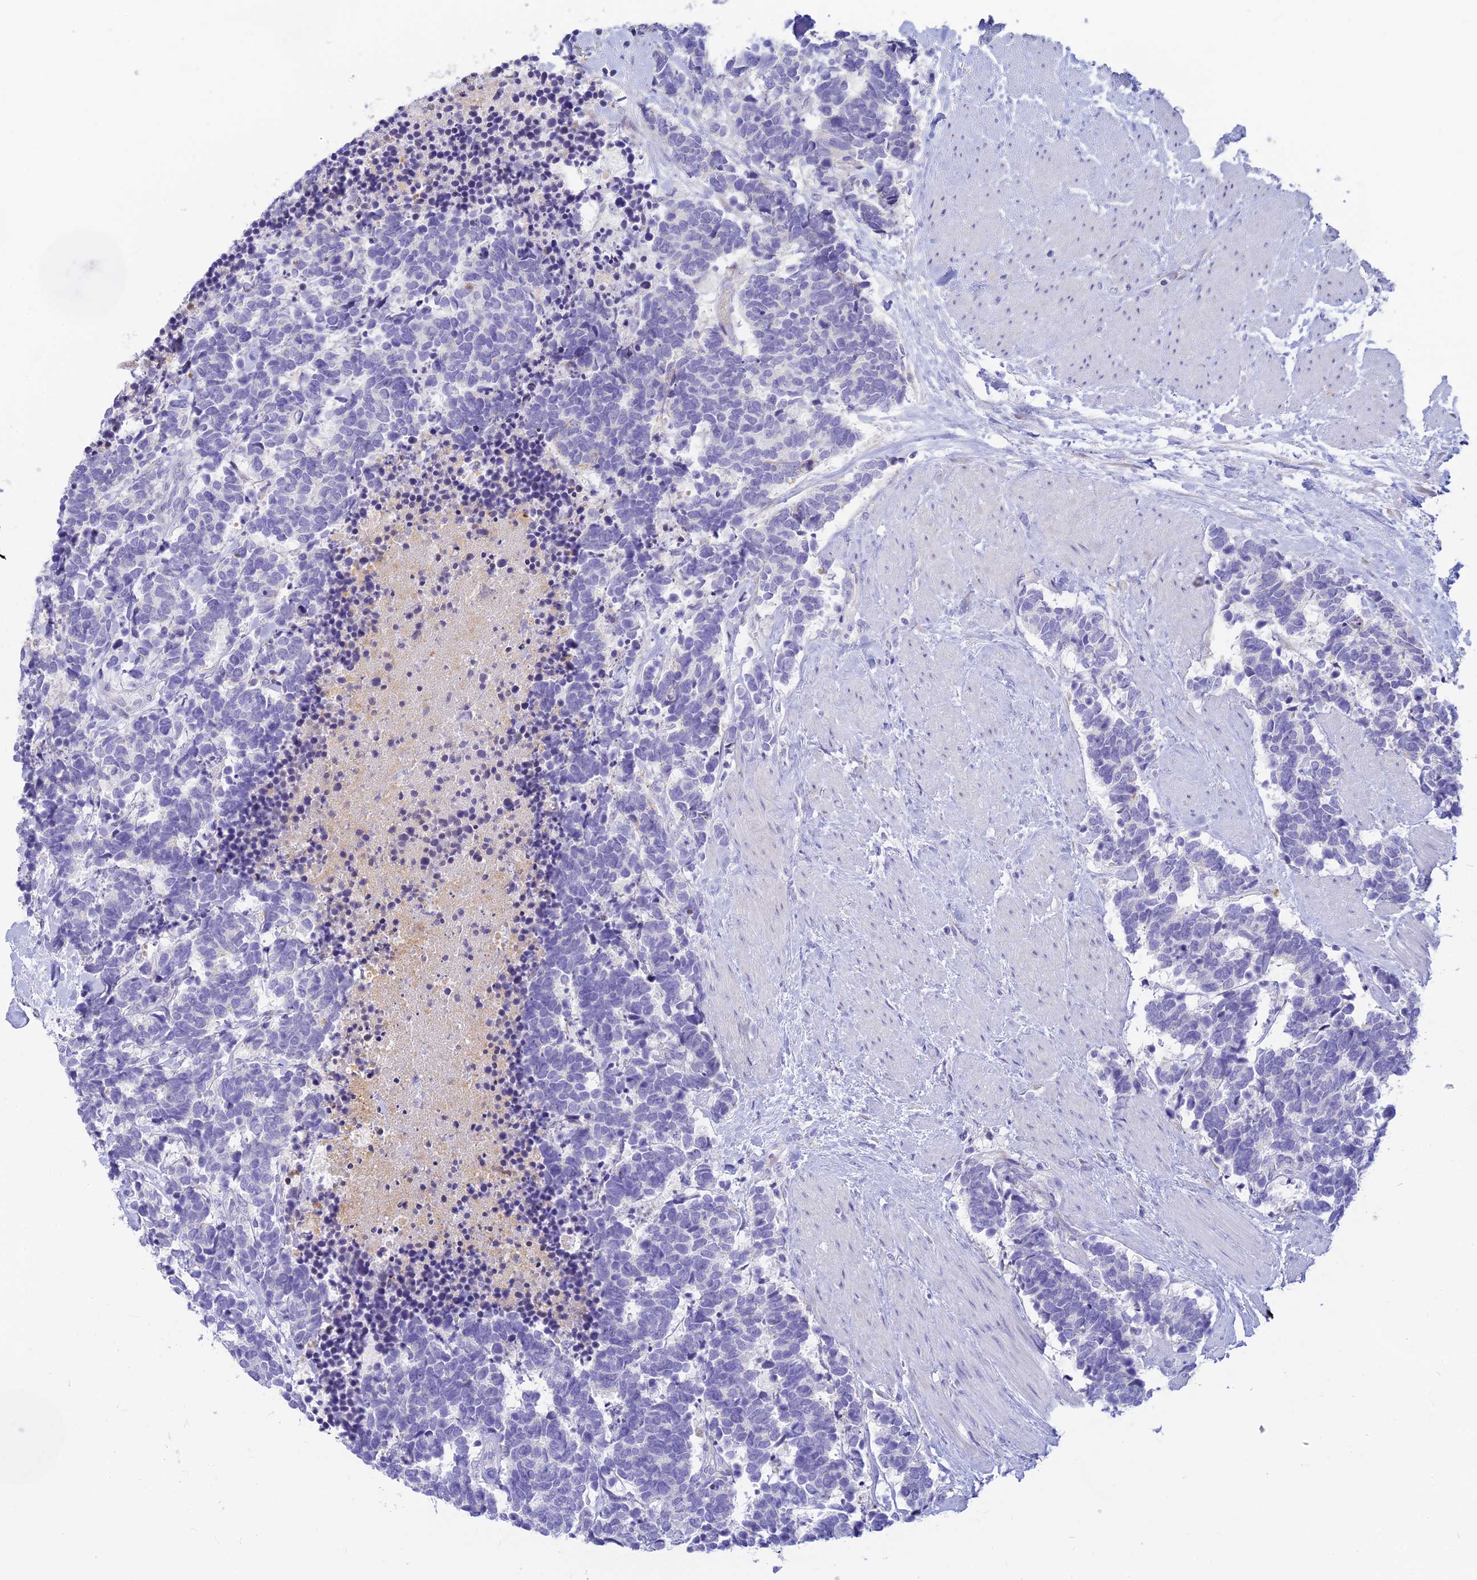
{"staining": {"intensity": "negative", "quantity": "none", "location": "none"}, "tissue": "carcinoid", "cell_type": "Tumor cells", "image_type": "cancer", "snomed": [{"axis": "morphology", "description": "Carcinoma, NOS"}, {"axis": "morphology", "description": "Carcinoid, malignant, NOS"}, {"axis": "topography", "description": "Prostate"}], "caption": "DAB (3,3'-diaminobenzidine) immunohistochemical staining of carcinoid (malignant) displays no significant expression in tumor cells.", "gene": "INTS13", "patient": {"sex": "male", "age": 57}}